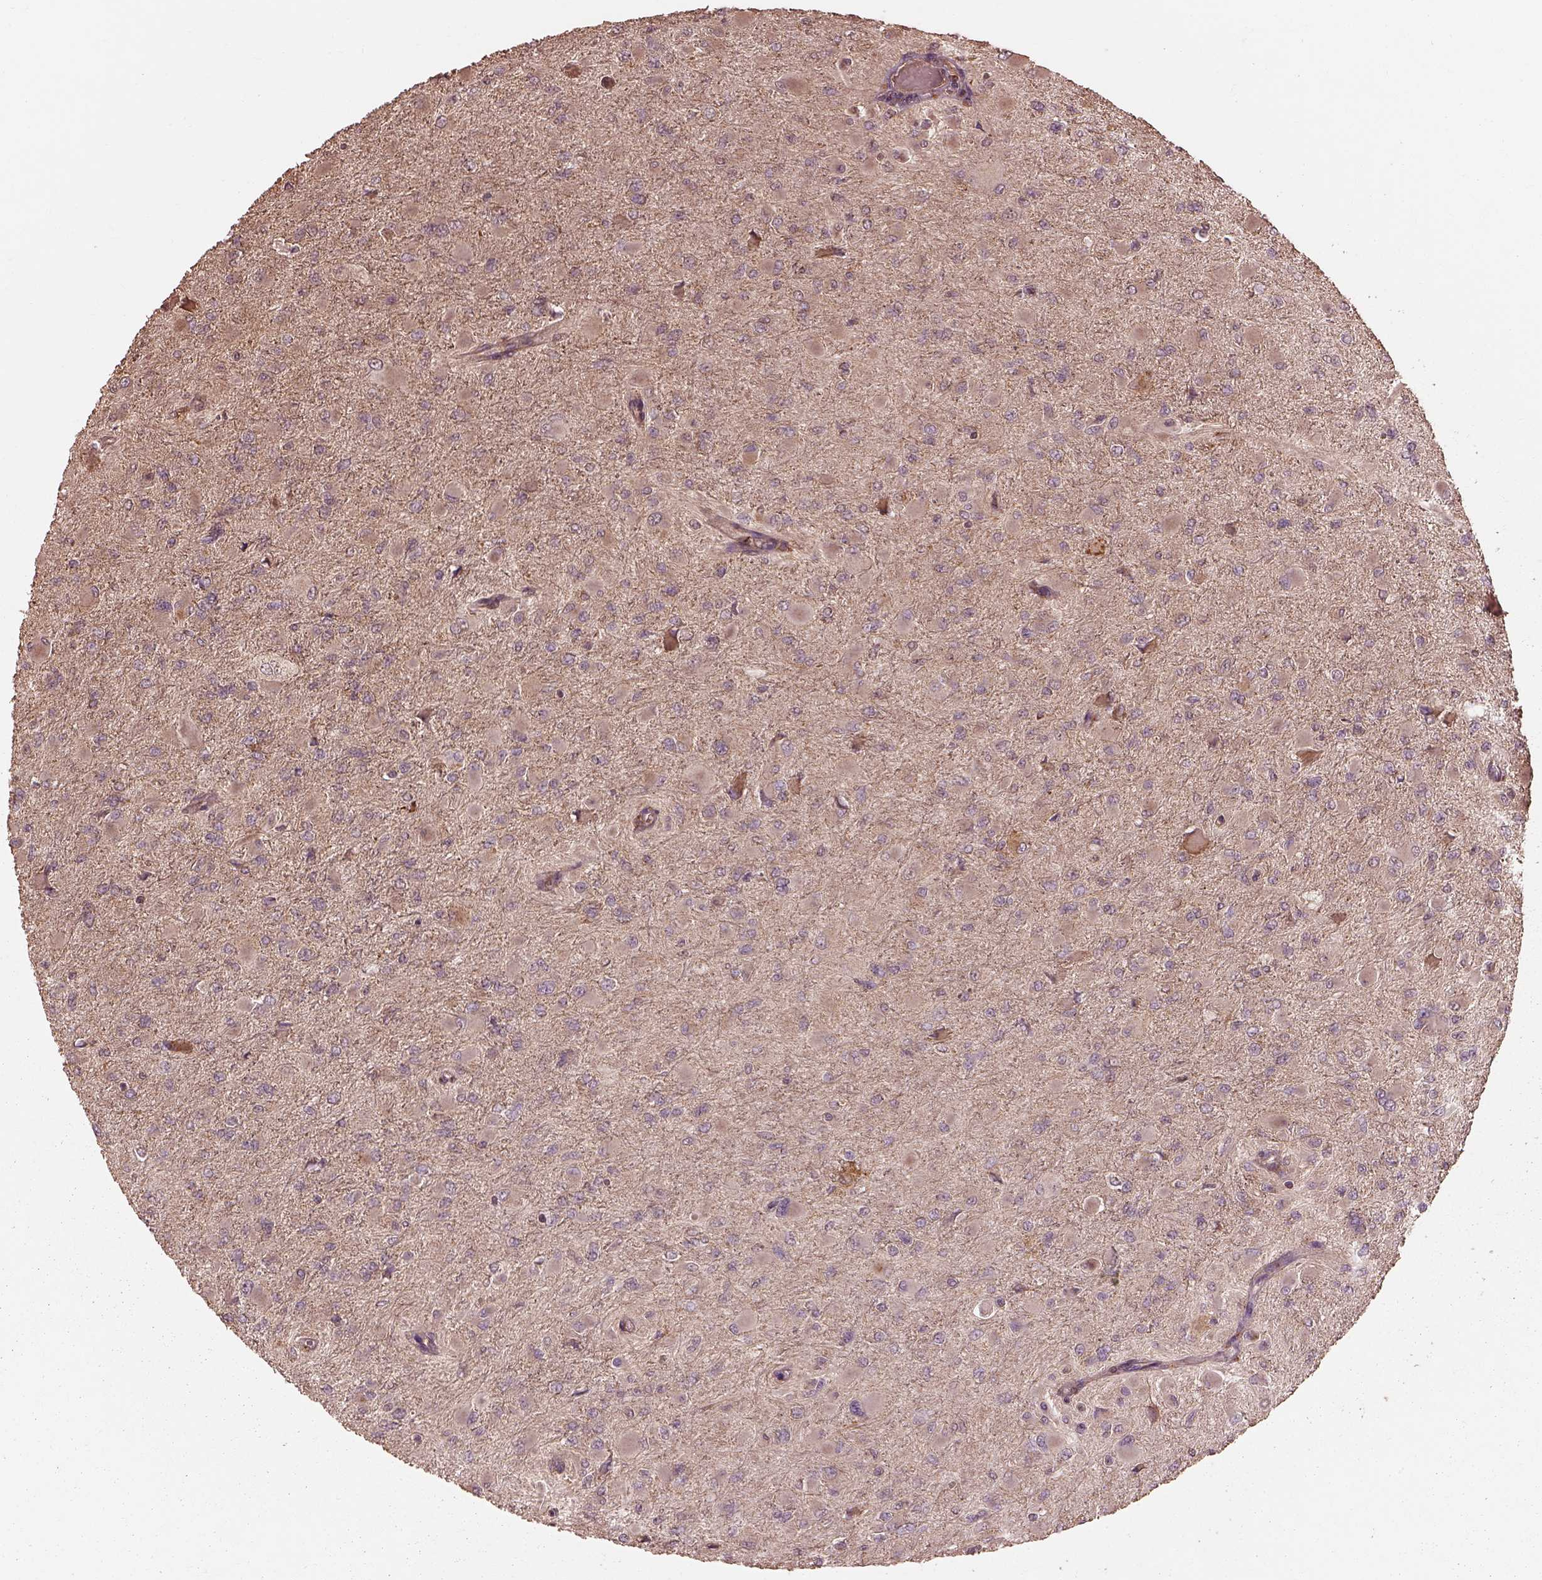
{"staining": {"intensity": "negative", "quantity": "none", "location": "none"}, "tissue": "glioma", "cell_type": "Tumor cells", "image_type": "cancer", "snomed": [{"axis": "morphology", "description": "Glioma, malignant, High grade"}, {"axis": "topography", "description": "Cerebral cortex"}], "caption": "The IHC micrograph has no significant positivity in tumor cells of malignant glioma (high-grade) tissue.", "gene": "METTL4", "patient": {"sex": "female", "age": 36}}